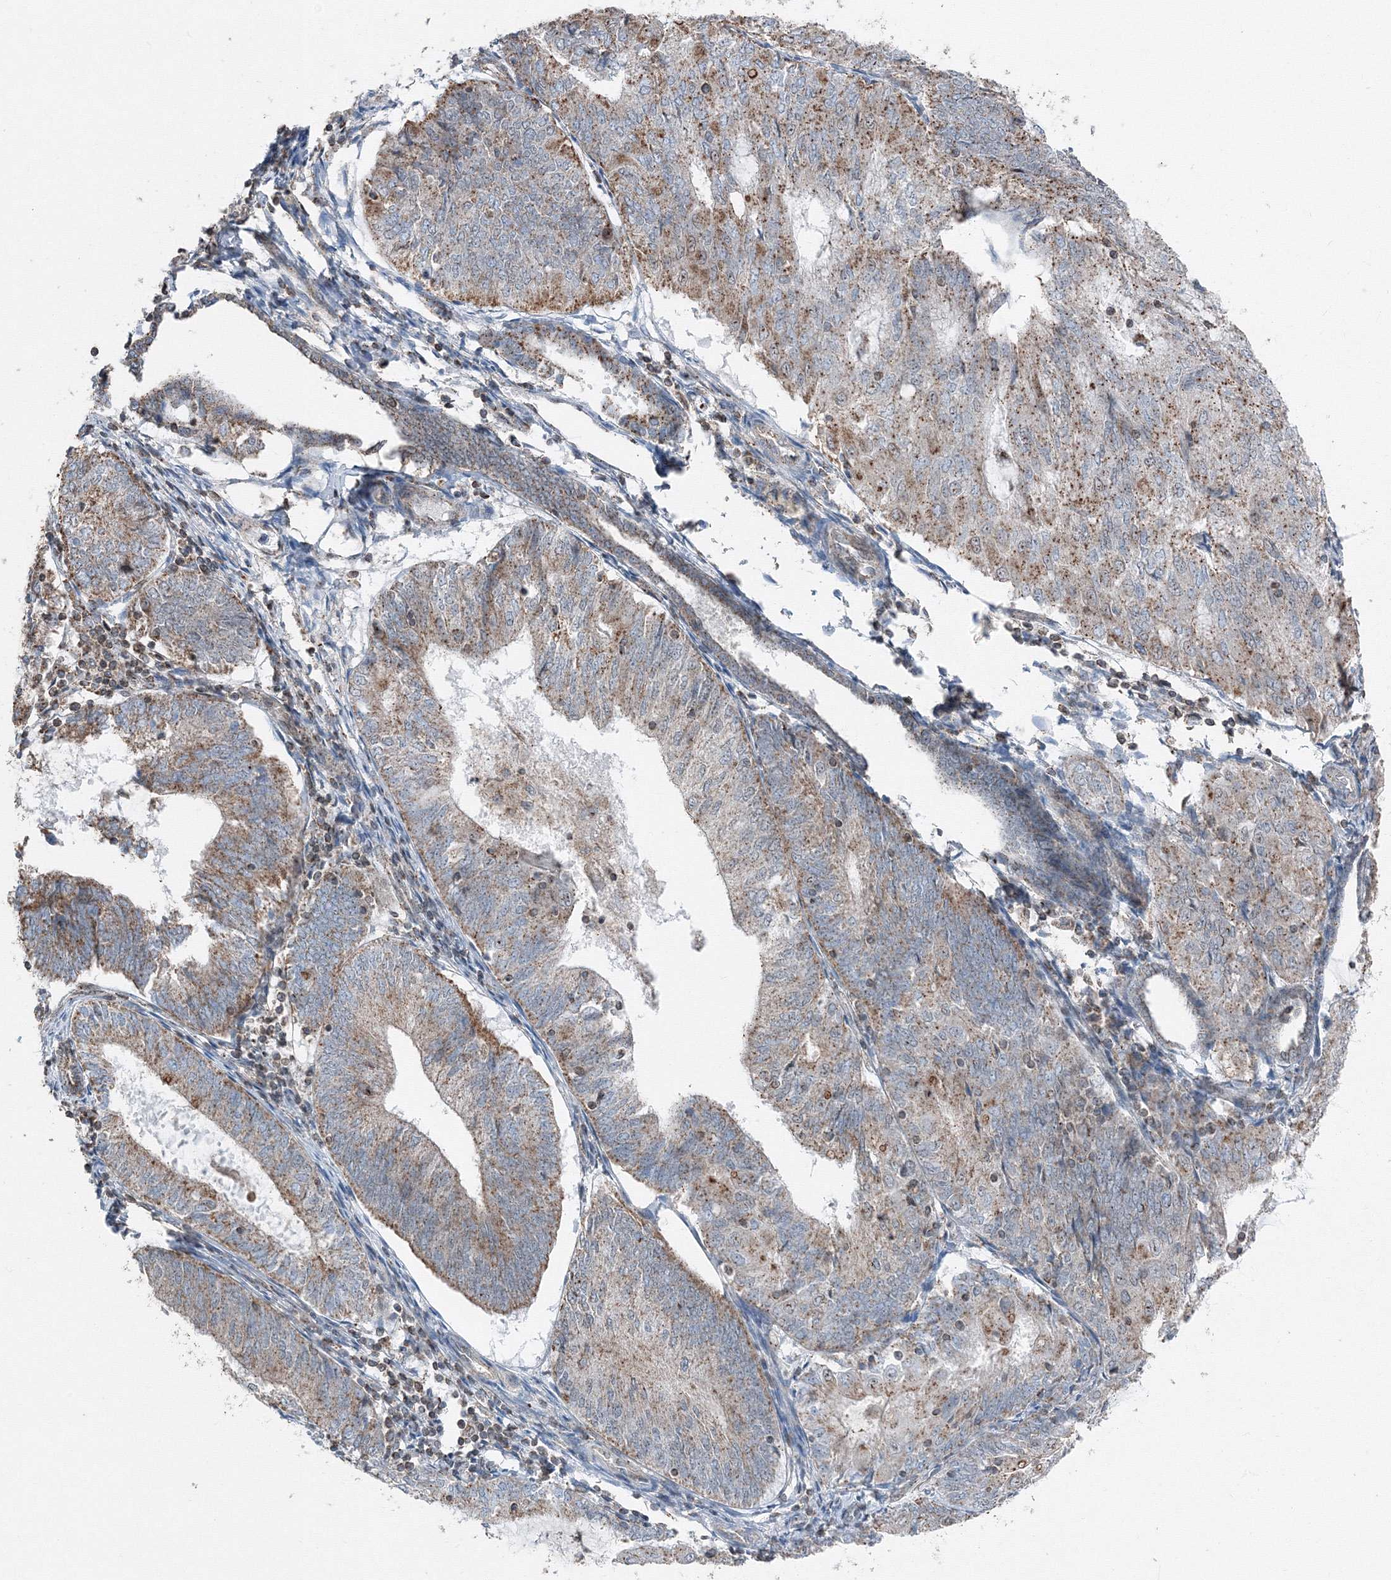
{"staining": {"intensity": "moderate", "quantity": ">75%", "location": "cytoplasmic/membranous"}, "tissue": "endometrial cancer", "cell_type": "Tumor cells", "image_type": "cancer", "snomed": [{"axis": "morphology", "description": "Adenocarcinoma, NOS"}, {"axis": "topography", "description": "Endometrium"}], "caption": "This micrograph reveals immunohistochemistry staining of human endometrial cancer, with medium moderate cytoplasmic/membranous staining in approximately >75% of tumor cells.", "gene": "AASDH", "patient": {"sex": "female", "age": 81}}